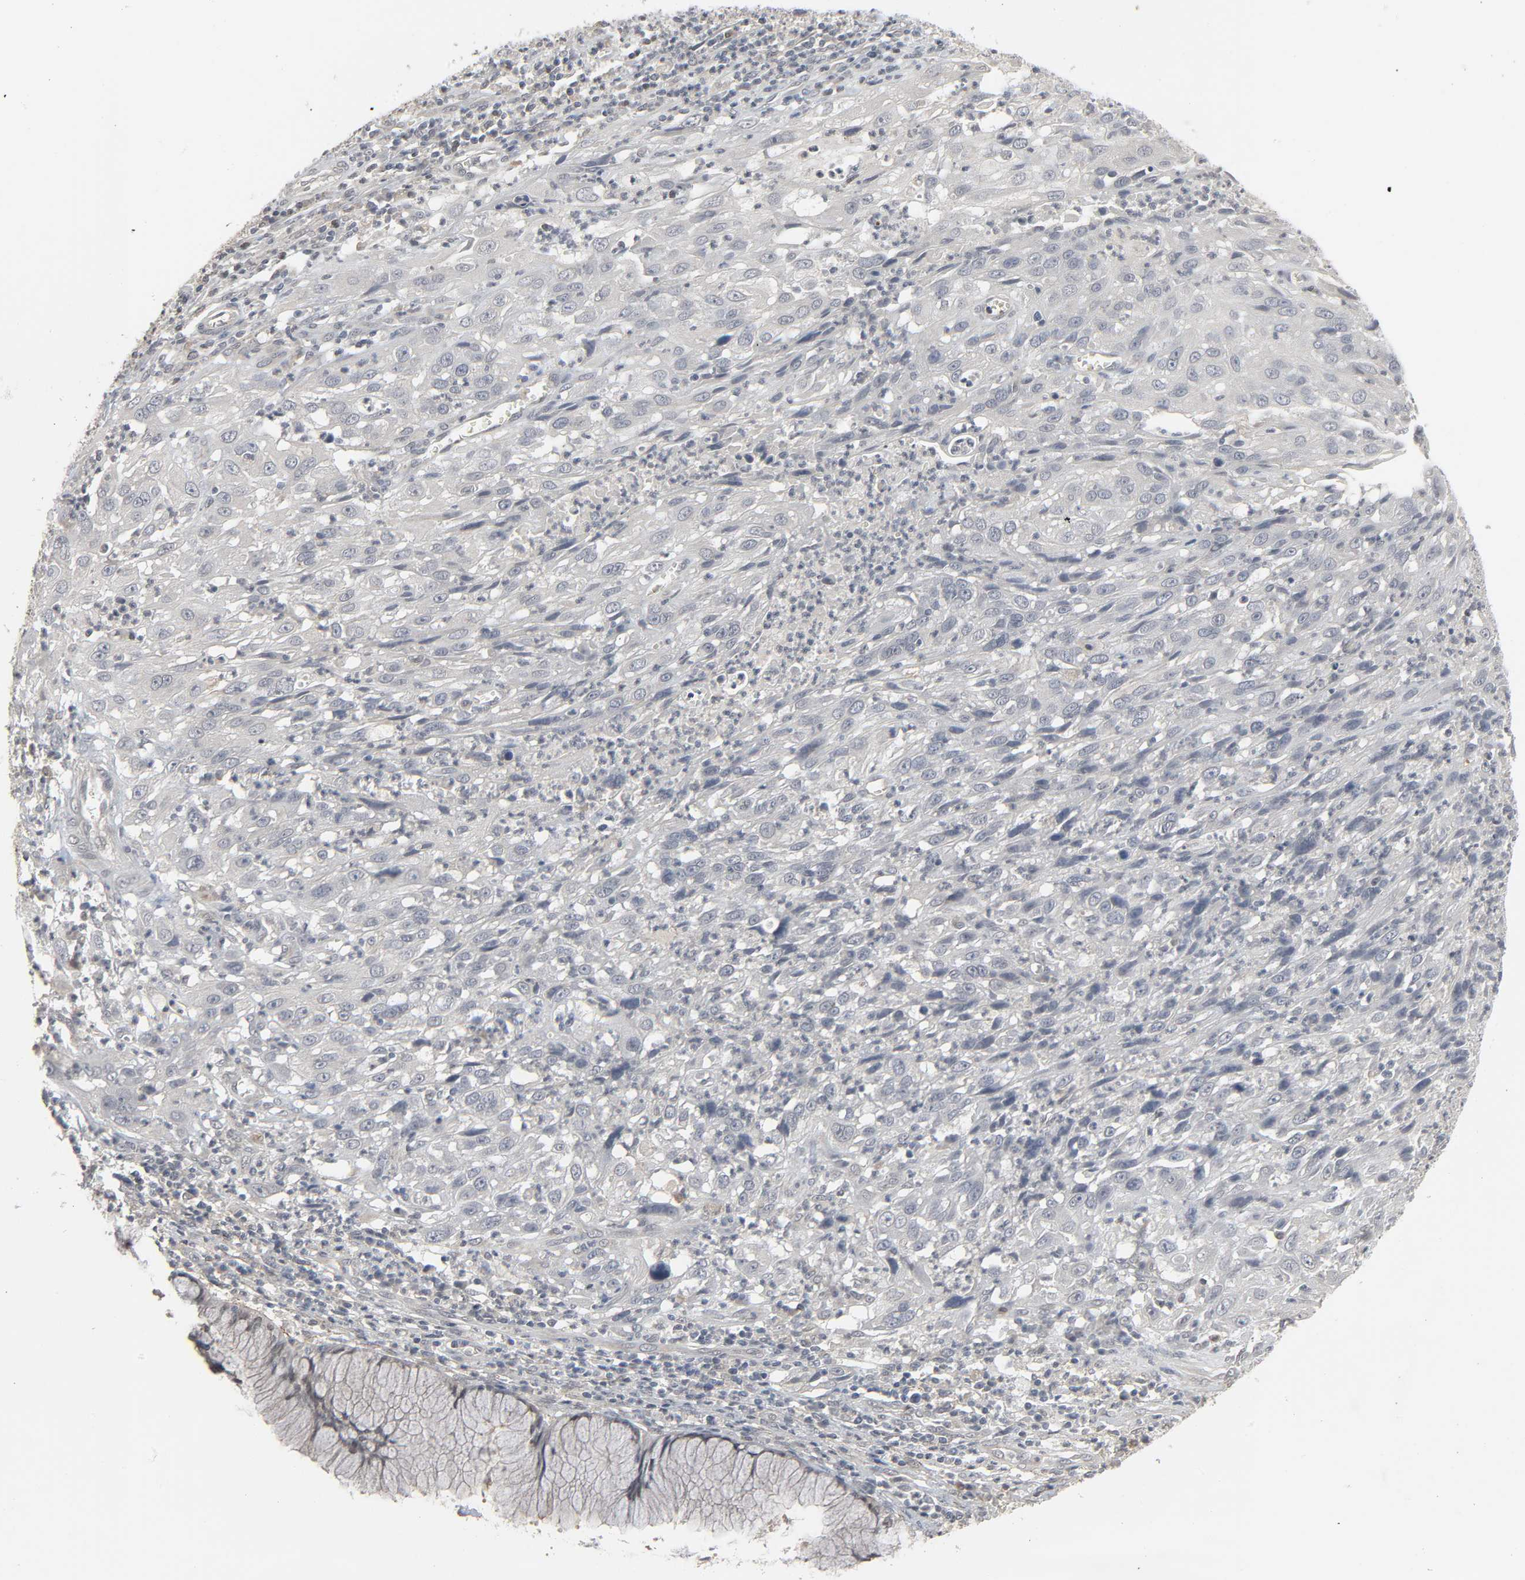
{"staining": {"intensity": "negative", "quantity": "none", "location": "none"}, "tissue": "cervical cancer", "cell_type": "Tumor cells", "image_type": "cancer", "snomed": [{"axis": "morphology", "description": "Squamous cell carcinoma, NOS"}, {"axis": "topography", "description": "Cervix"}], "caption": "Tumor cells are negative for protein expression in human cervical squamous cell carcinoma.", "gene": "ZNF222", "patient": {"sex": "female", "age": 32}}